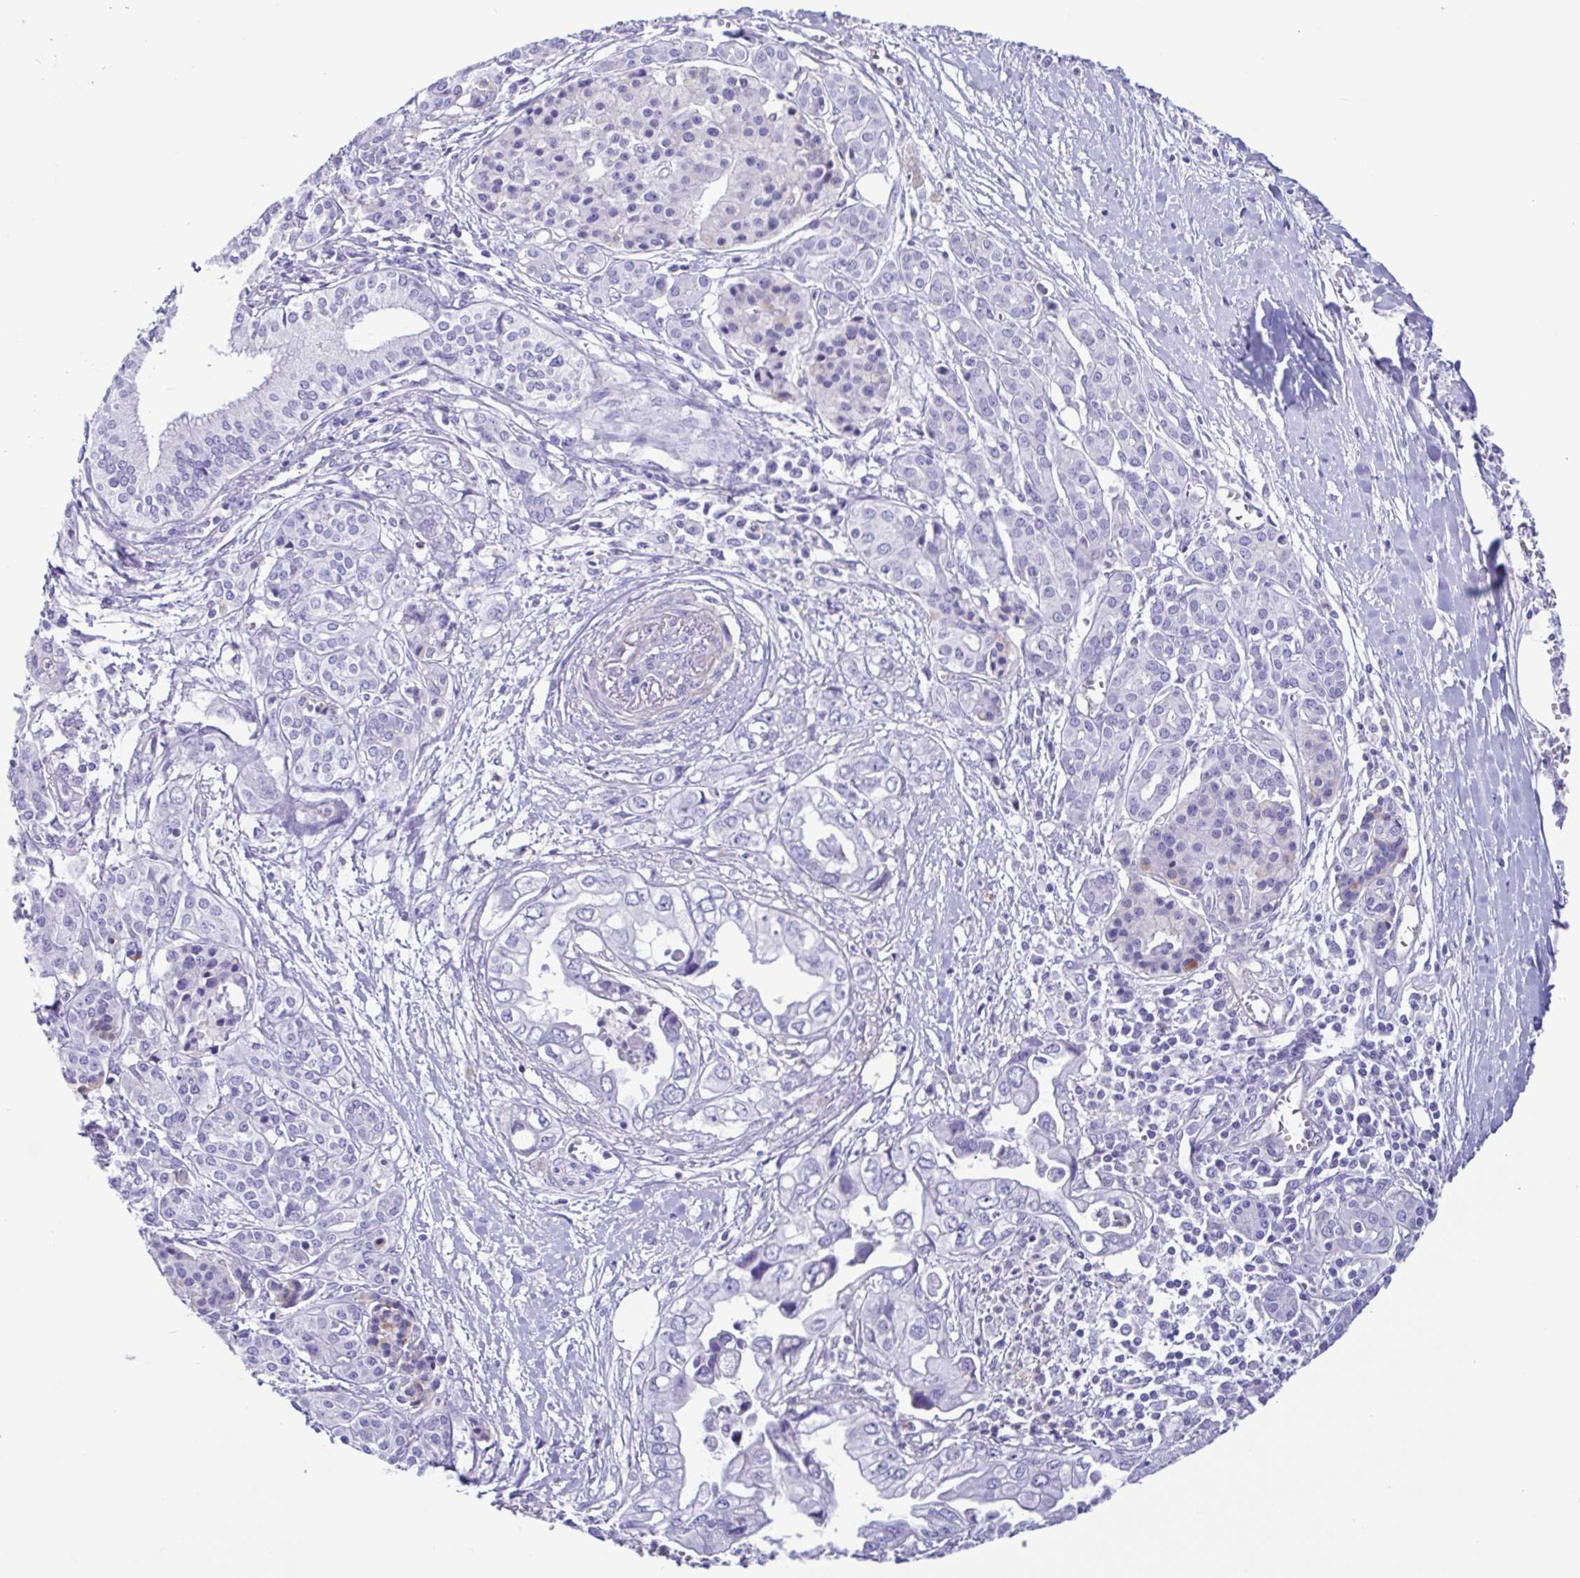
{"staining": {"intensity": "negative", "quantity": "none", "location": "none"}, "tissue": "pancreatic cancer", "cell_type": "Tumor cells", "image_type": "cancer", "snomed": [{"axis": "morphology", "description": "Adenocarcinoma, NOS"}, {"axis": "topography", "description": "Pancreas"}], "caption": "High magnification brightfield microscopy of pancreatic adenocarcinoma stained with DAB (brown) and counterstained with hematoxylin (blue): tumor cells show no significant expression.", "gene": "CYP11B1", "patient": {"sex": "male", "age": 68}}